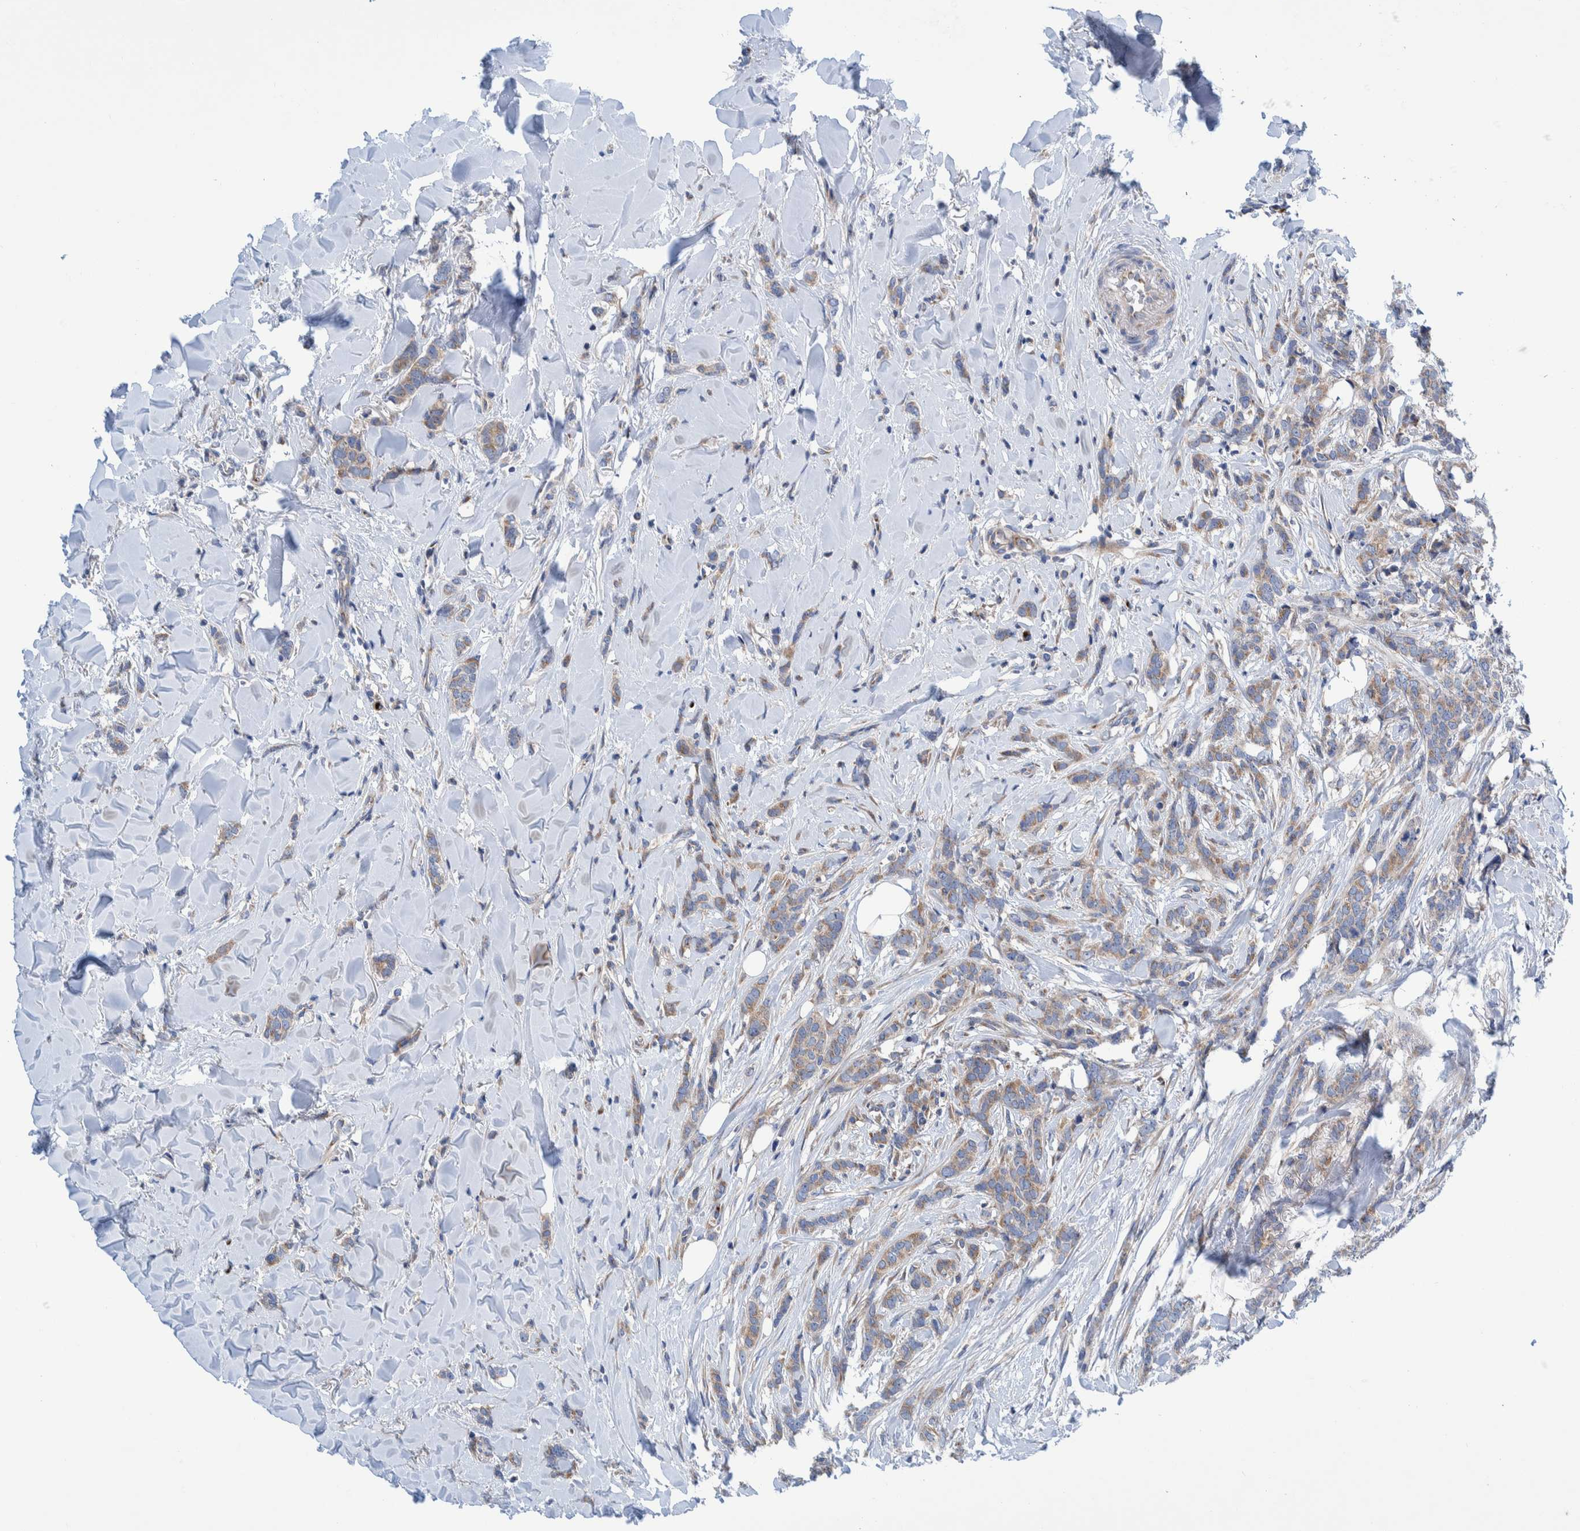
{"staining": {"intensity": "weak", "quantity": ">75%", "location": "cytoplasmic/membranous"}, "tissue": "breast cancer", "cell_type": "Tumor cells", "image_type": "cancer", "snomed": [{"axis": "morphology", "description": "Lobular carcinoma"}, {"axis": "topography", "description": "Skin"}, {"axis": "topography", "description": "Breast"}], "caption": "High-magnification brightfield microscopy of breast cancer stained with DAB (3,3'-diaminobenzidine) (brown) and counterstained with hematoxylin (blue). tumor cells exhibit weak cytoplasmic/membranous positivity is appreciated in approximately>75% of cells.", "gene": "TRIM58", "patient": {"sex": "female", "age": 46}}